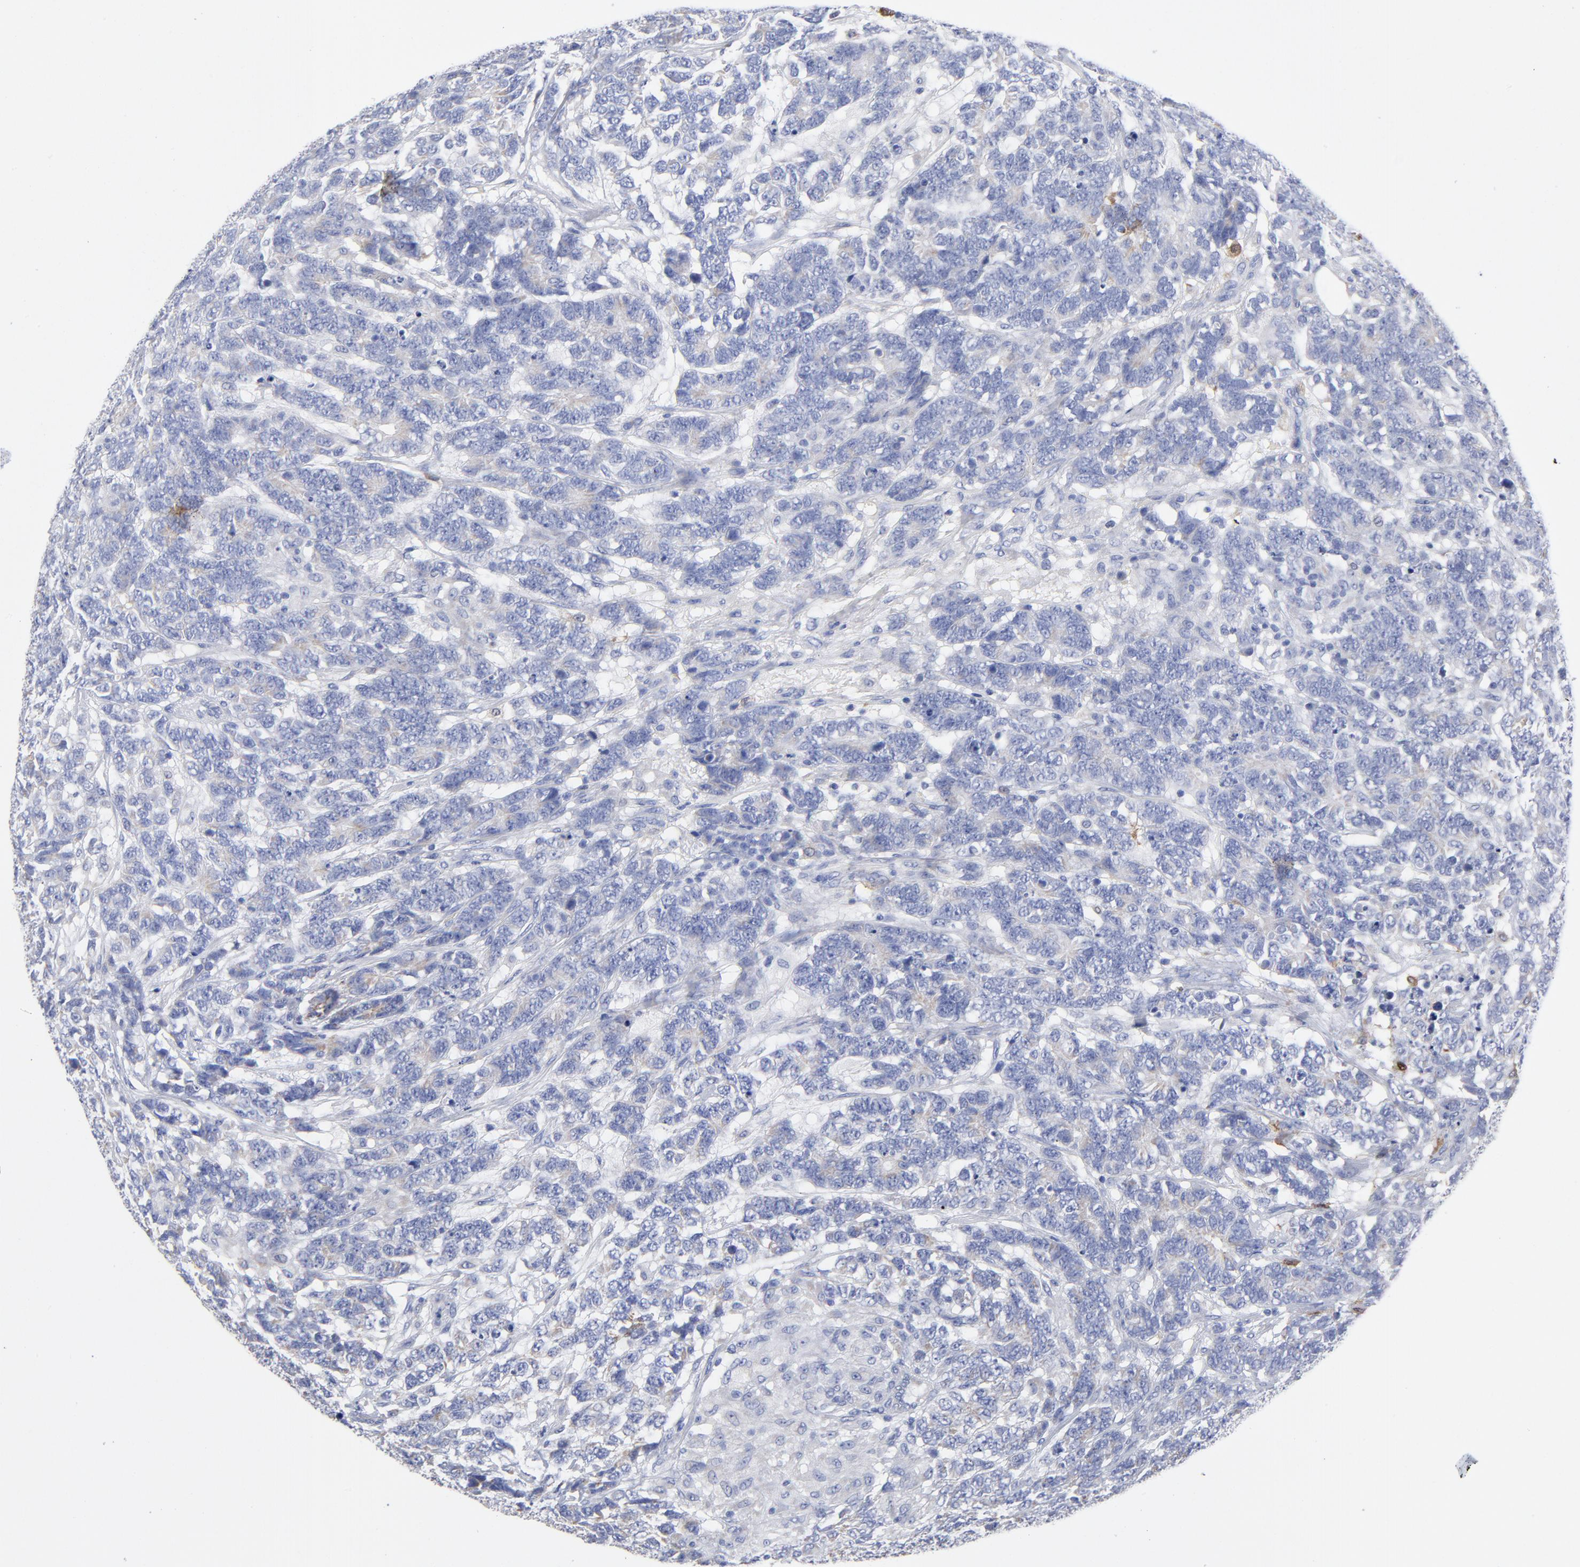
{"staining": {"intensity": "negative", "quantity": "none", "location": "none"}, "tissue": "testis cancer", "cell_type": "Tumor cells", "image_type": "cancer", "snomed": [{"axis": "morphology", "description": "Carcinoma, Embryonal, NOS"}, {"axis": "topography", "description": "Testis"}], "caption": "High magnification brightfield microscopy of testis embryonal carcinoma stained with DAB (3,3'-diaminobenzidine) (brown) and counterstained with hematoxylin (blue): tumor cells show no significant positivity.", "gene": "PTP4A1", "patient": {"sex": "male", "age": 26}}